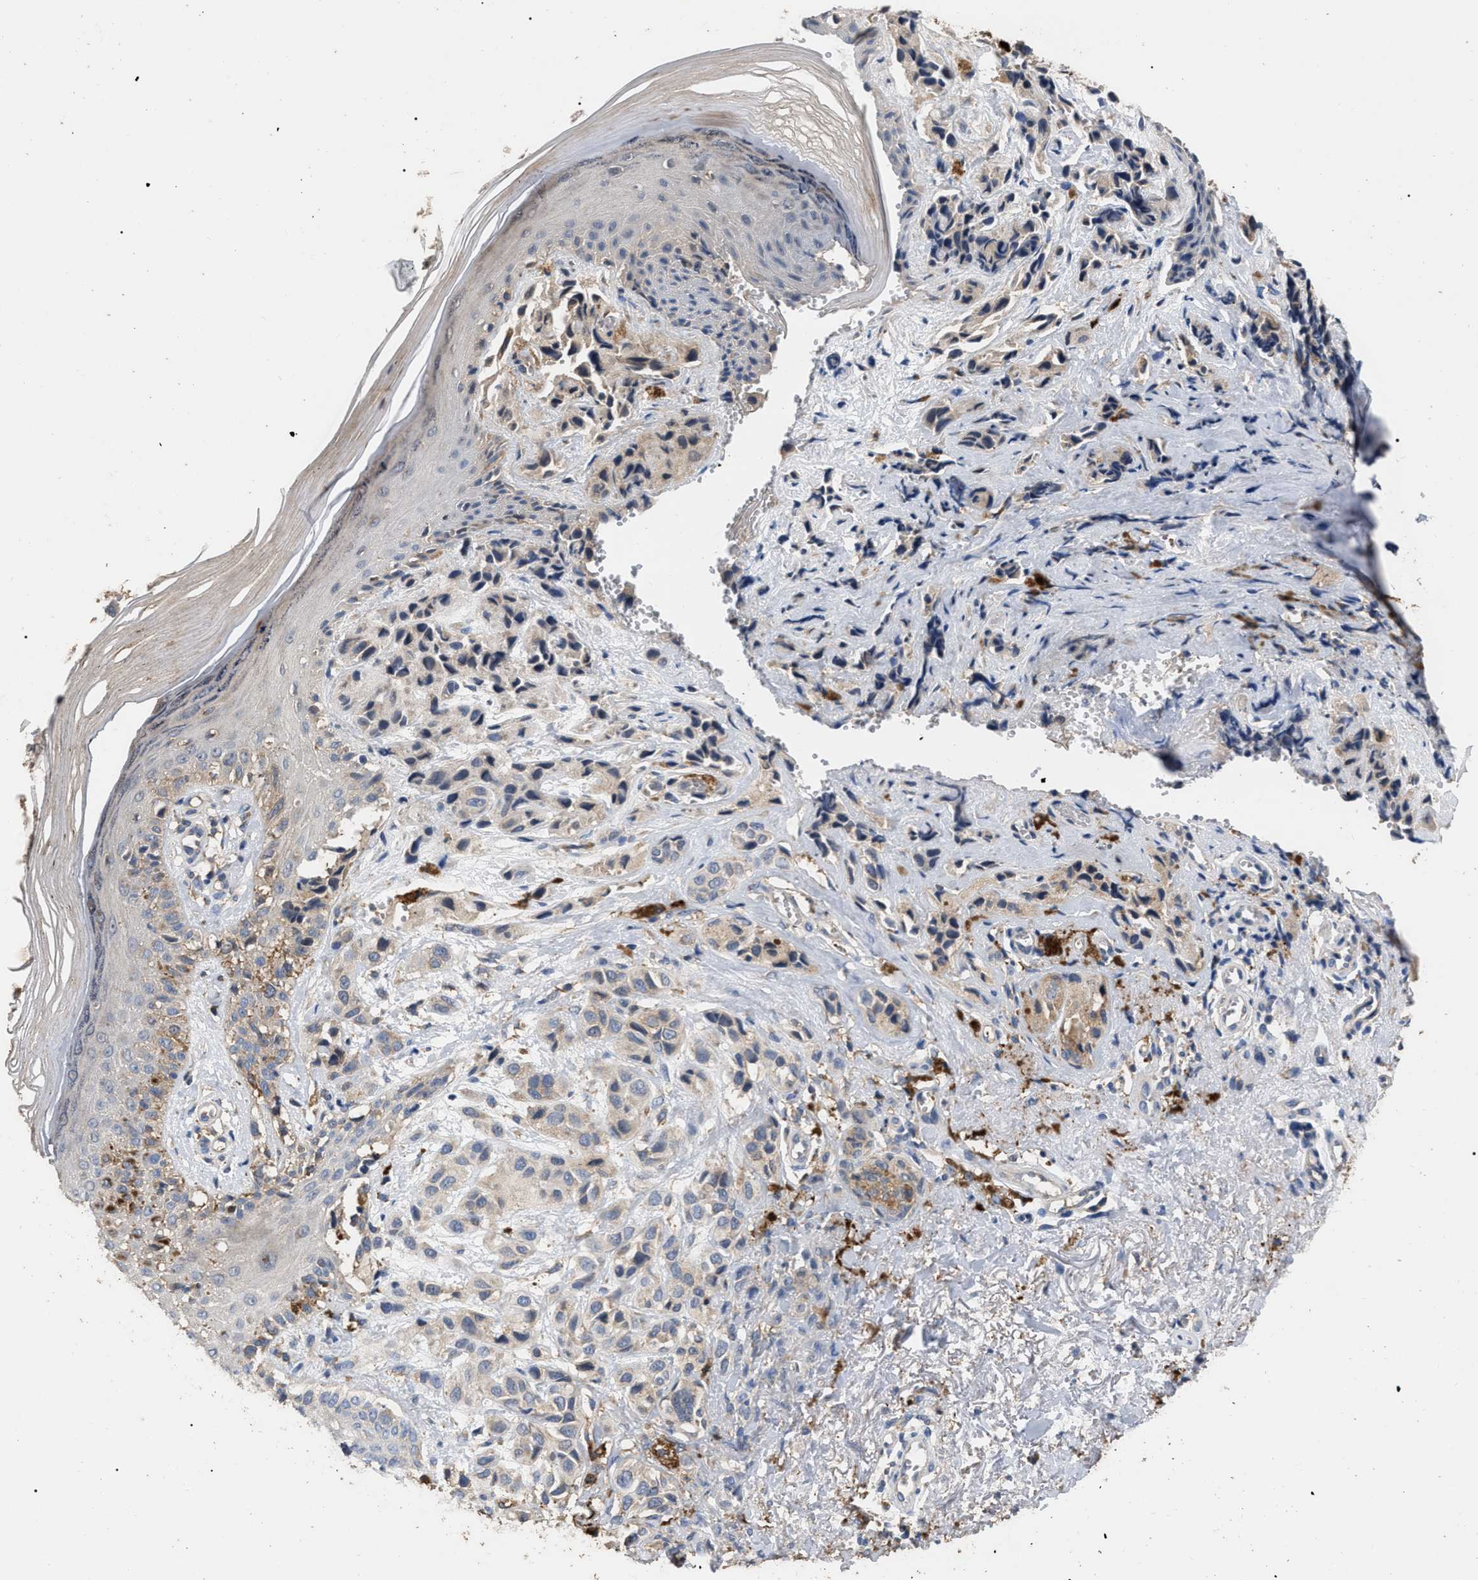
{"staining": {"intensity": "negative", "quantity": "none", "location": "none"}, "tissue": "melanoma", "cell_type": "Tumor cells", "image_type": "cancer", "snomed": [{"axis": "morphology", "description": "Malignant melanoma, NOS"}, {"axis": "topography", "description": "Skin"}], "caption": "DAB immunohistochemical staining of malignant melanoma reveals no significant positivity in tumor cells. (DAB immunohistochemistry (IHC) visualized using brightfield microscopy, high magnification).", "gene": "GPR179", "patient": {"sex": "female", "age": 58}}